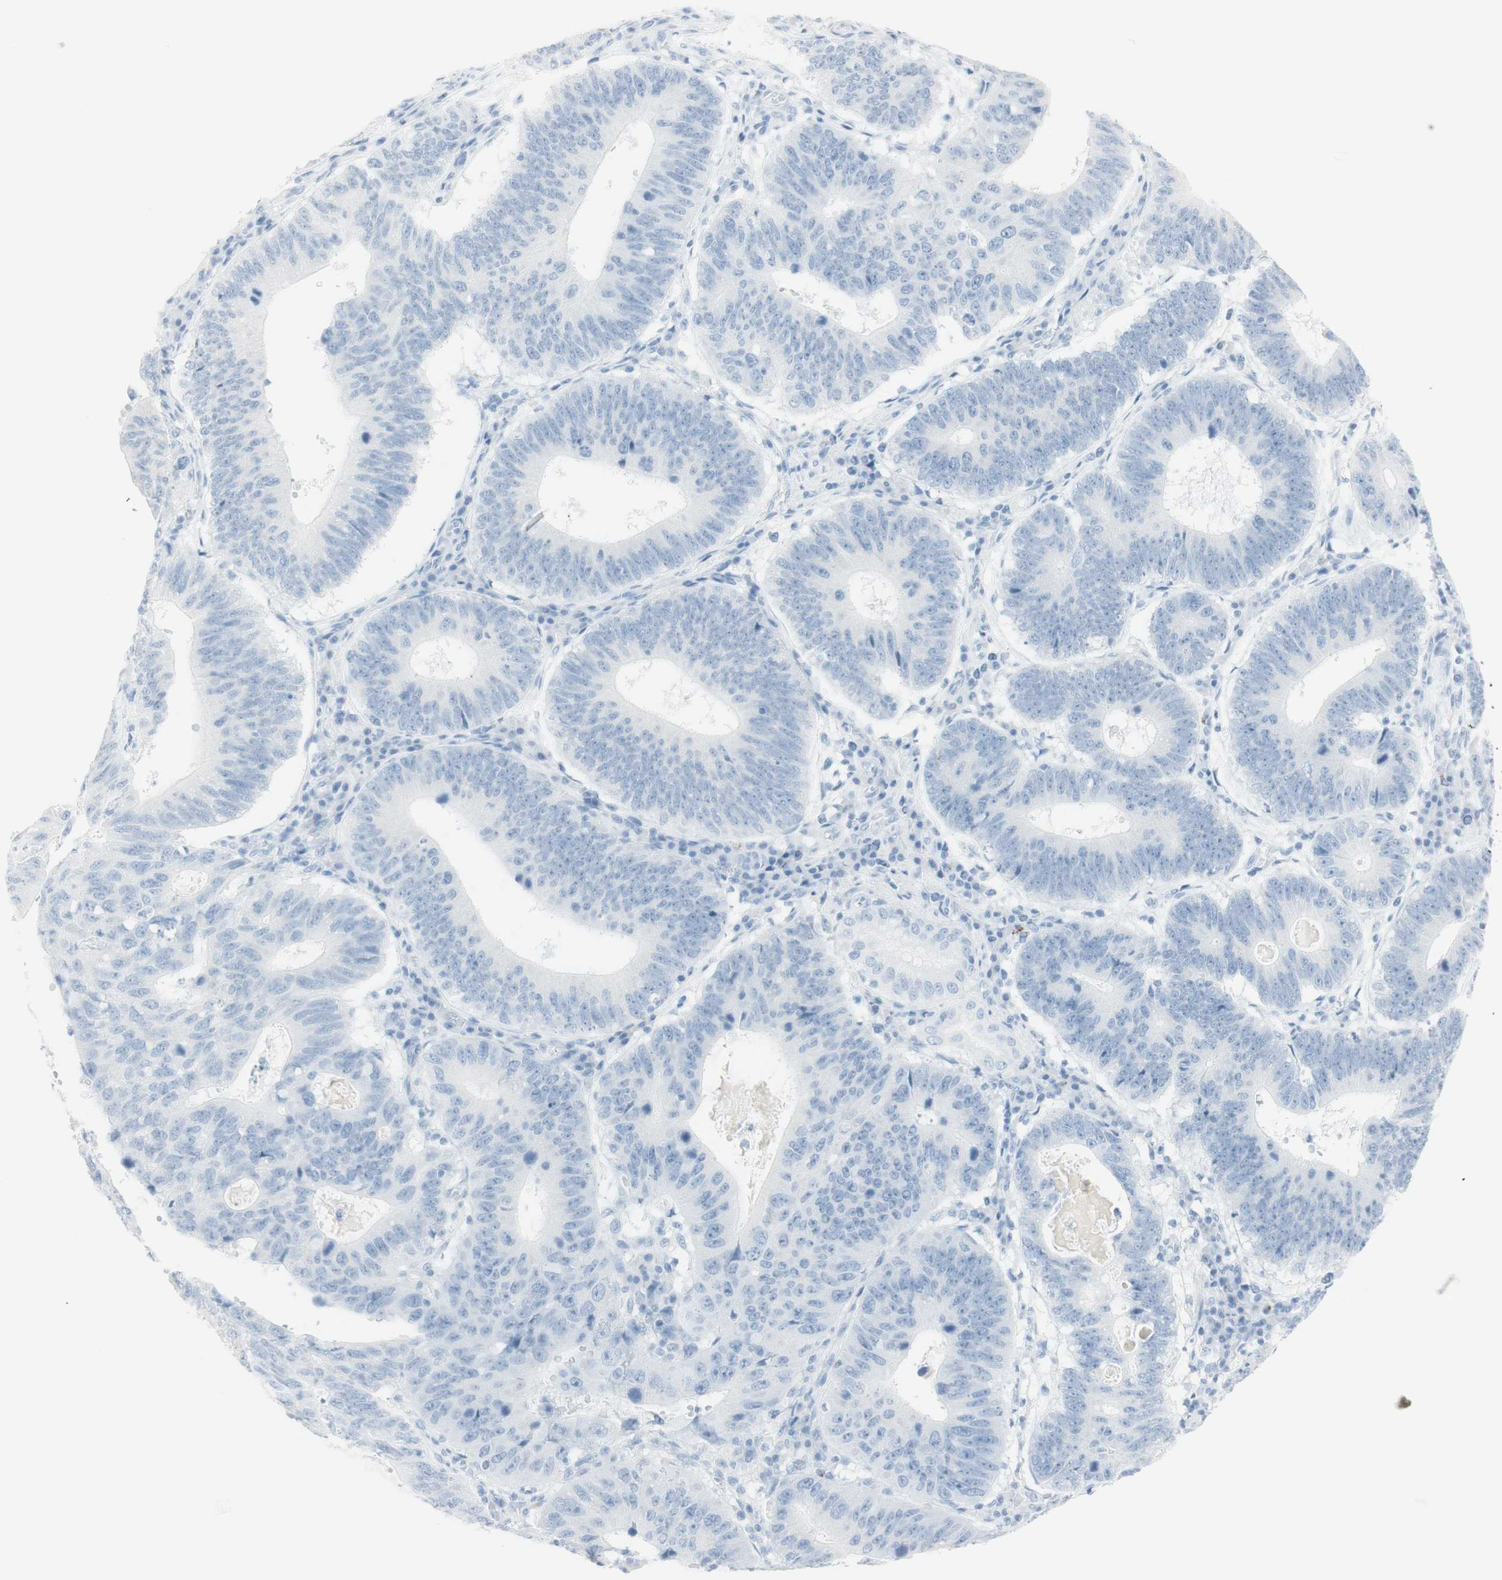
{"staining": {"intensity": "negative", "quantity": "none", "location": "none"}, "tissue": "stomach cancer", "cell_type": "Tumor cells", "image_type": "cancer", "snomed": [{"axis": "morphology", "description": "Adenocarcinoma, NOS"}, {"axis": "topography", "description": "Stomach"}], "caption": "The histopathology image exhibits no staining of tumor cells in stomach cancer.", "gene": "NAPSA", "patient": {"sex": "male", "age": 59}}